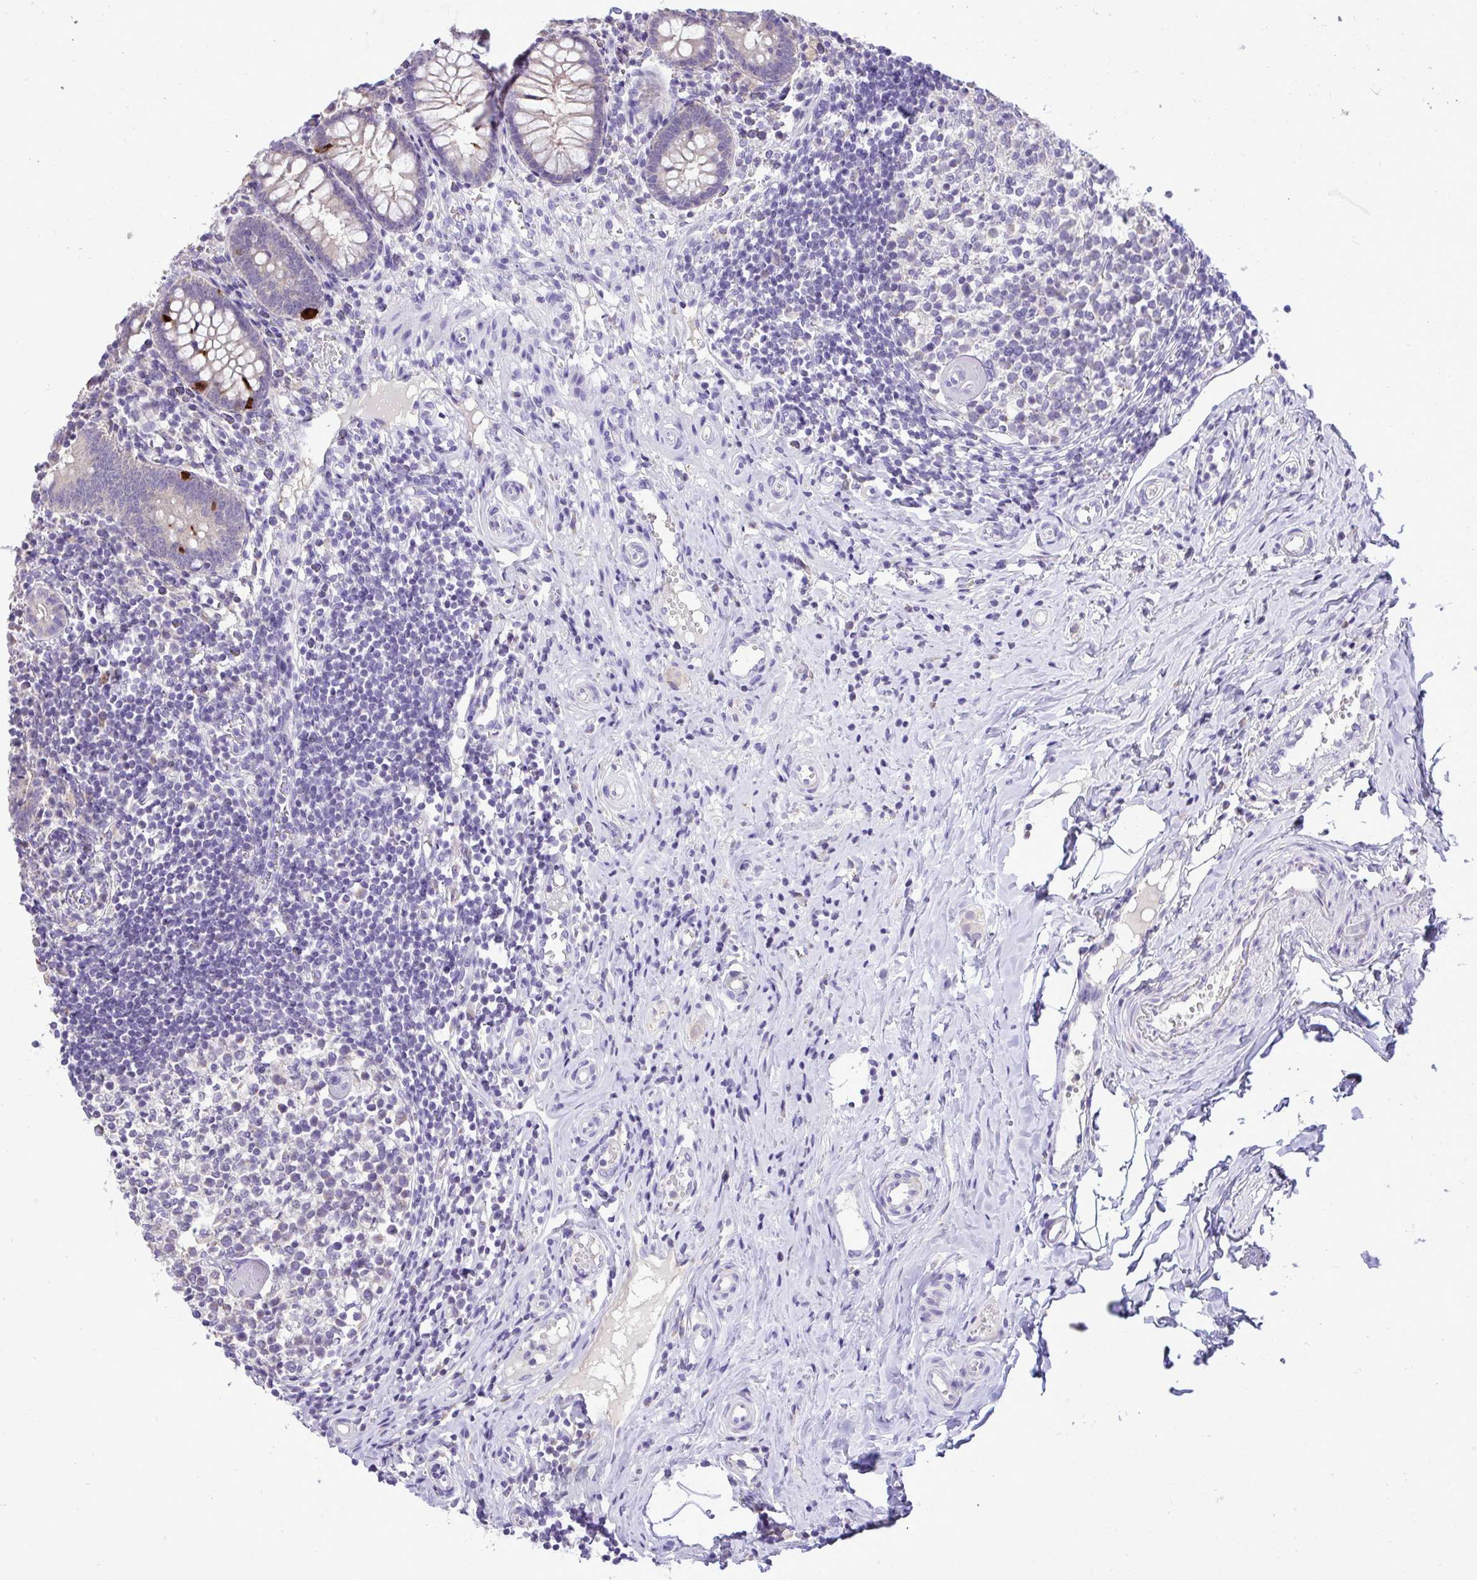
{"staining": {"intensity": "strong", "quantity": "<25%", "location": "cytoplasmic/membranous"}, "tissue": "appendix", "cell_type": "Glandular cells", "image_type": "normal", "snomed": [{"axis": "morphology", "description": "Normal tissue, NOS"}, {"axis": "topography", "description": "Appendix"}], "caption": "Appendix stained with IHC reveals strong cytoplasmic/membranous expression in approximately <25% of glandular cells.", "gene": "ST8SIA2", "patient": {"sex": "female", "age": 17}}